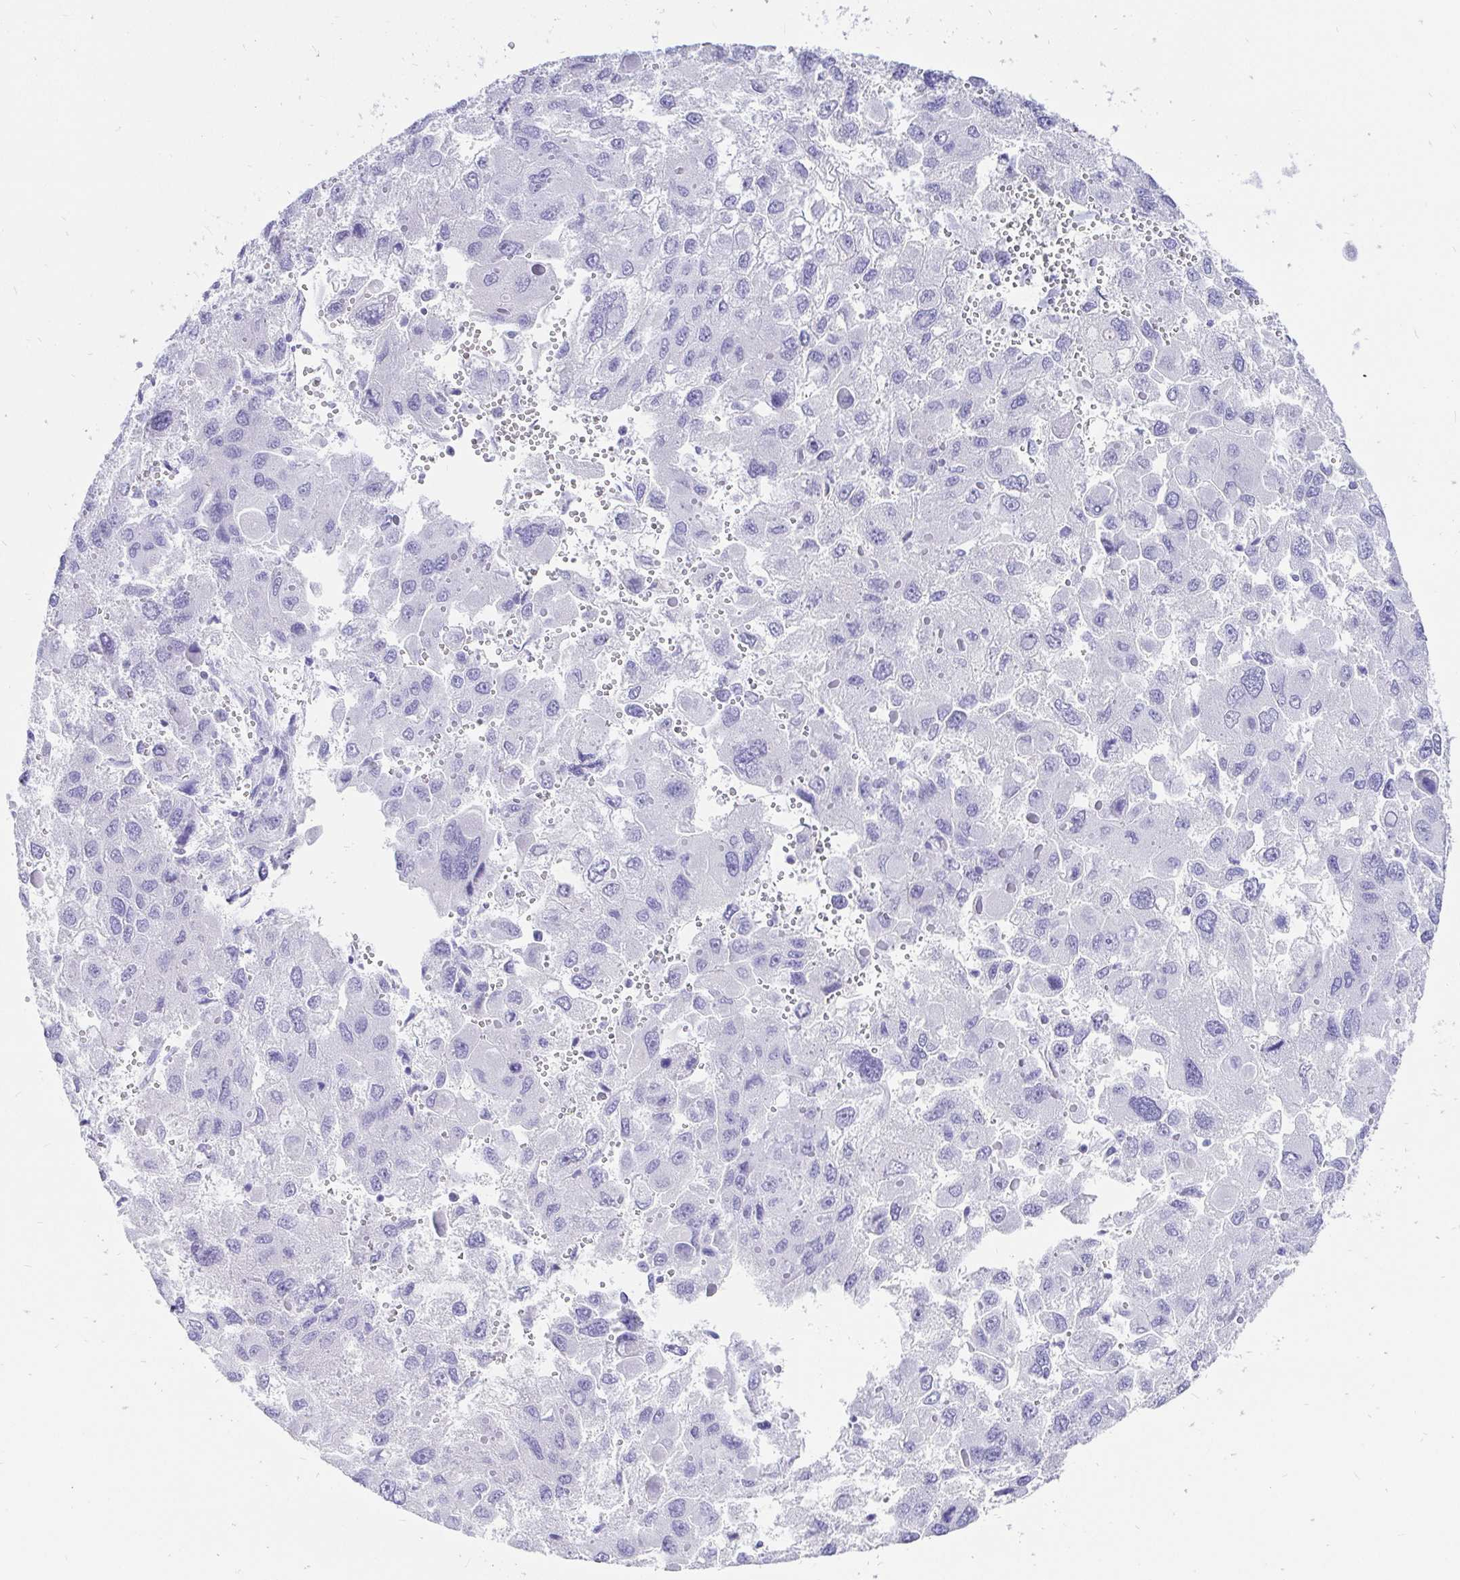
{"staining": {"intensity": "negative", "quantity": "none", "location": "none"}, "tissue": "liver cancer", "cell_type": "Tumor cells", "image_type": "cancer", "snomed": [{"axis": "morphology", "description": "Carcinoma, Hepatocellular, NOS"}, {"axis": "topography", "description": "Liver"}], "caption": "IHC micrograph of hepatocellular carcinoma (liver) stained for a protein (brown), which reveals no positivity in tumor cells.", "gene": "KRT13", "patient": {"sex": "female", "age": 41}}